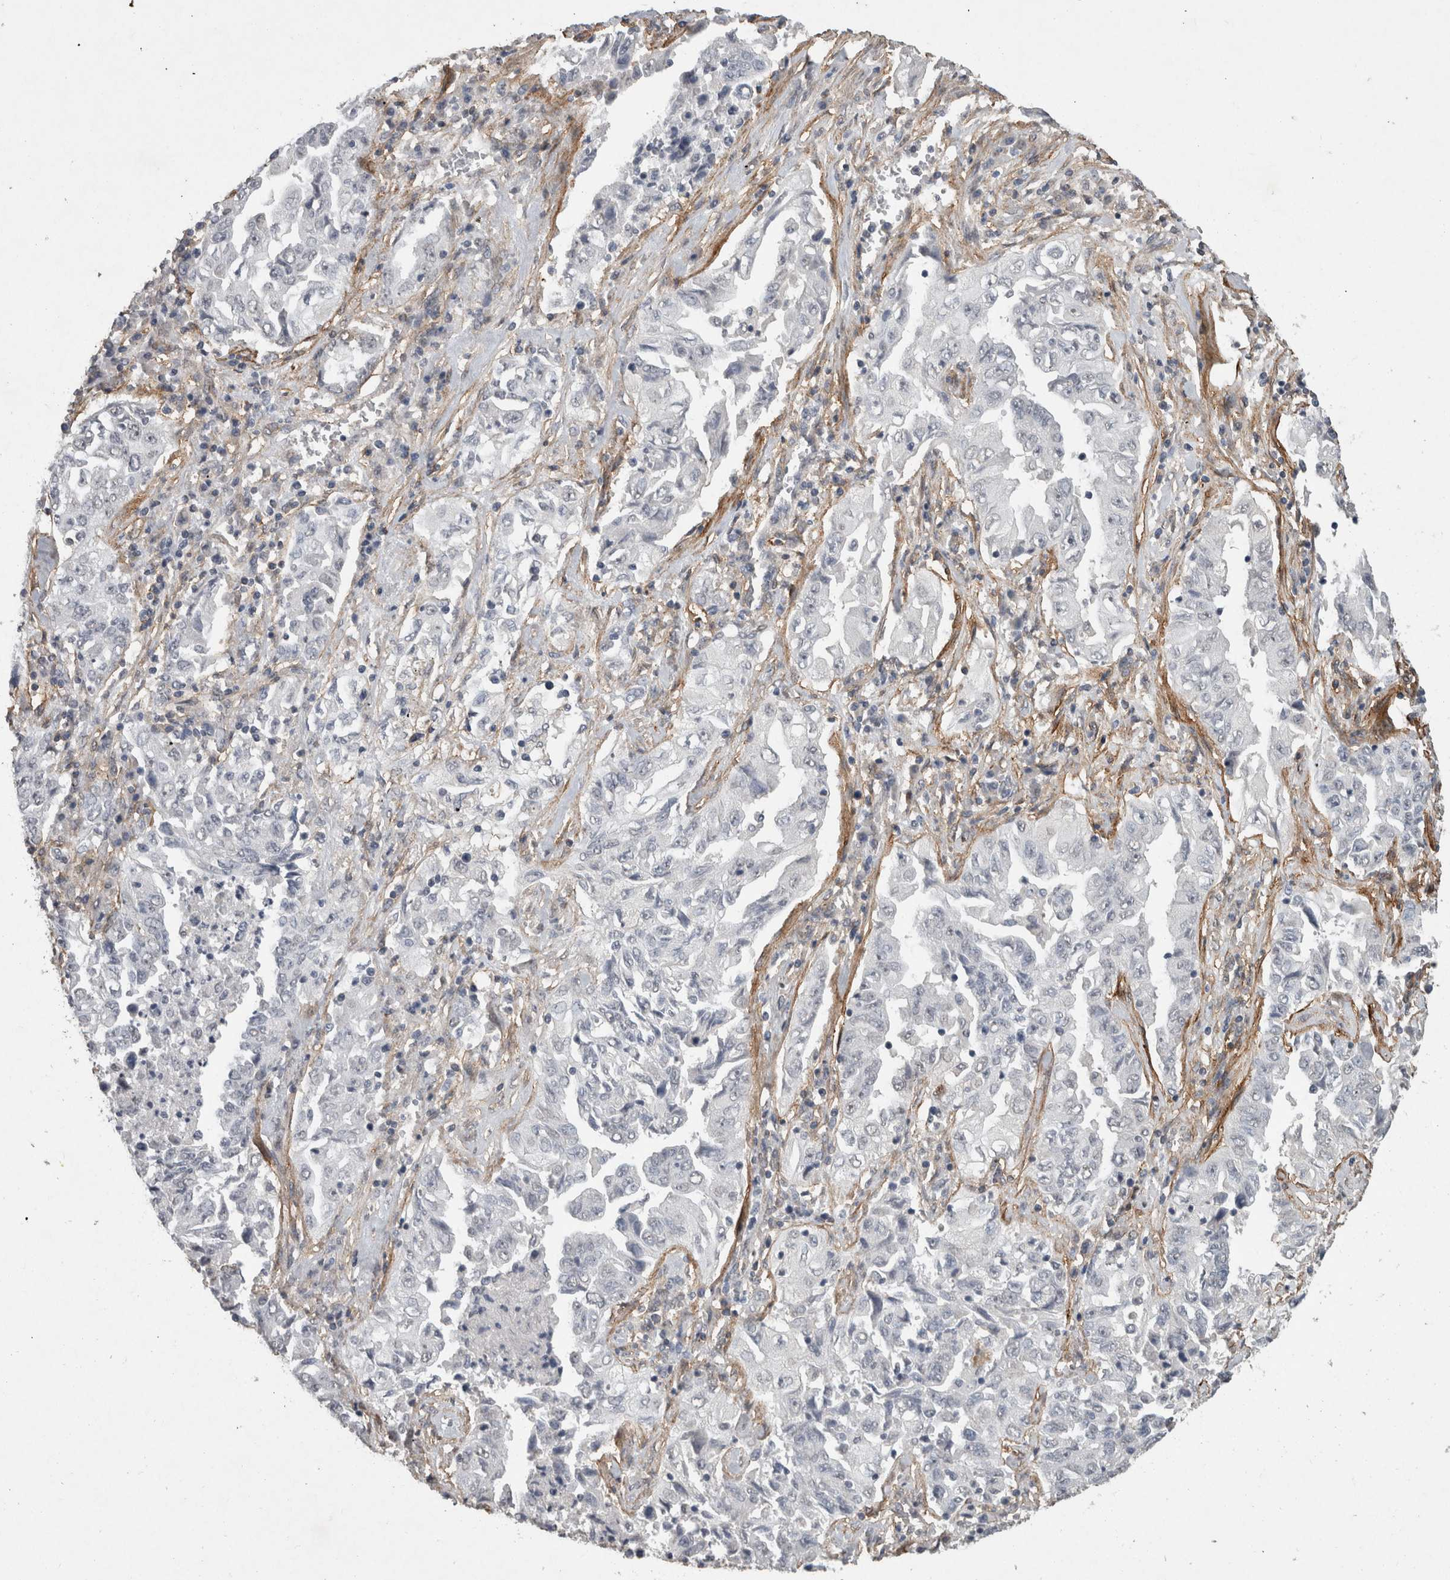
{"staining": {"intensity": "negative", "quantity": "none", "location": "none"}, "tissue": "lung cancer", "cell_type": "Tumor cells", "image_type": "cancer", "snomed": [{"axis": "morphology", "description": "Adenocarcinoma, NOS"}, {"axis": "topography", "description": "Lung"}], "caption": "The photomicrograph displays no significant expression in tumor cells of lung adenocarcinoma. The staining was performed using DAB to visualize the protein expression in brown, while the nuclei were stained in blue with hematoxylin (Magnification: 20x).", "gene": "RECK", "patient": {"sex": "female", "age": 51}}